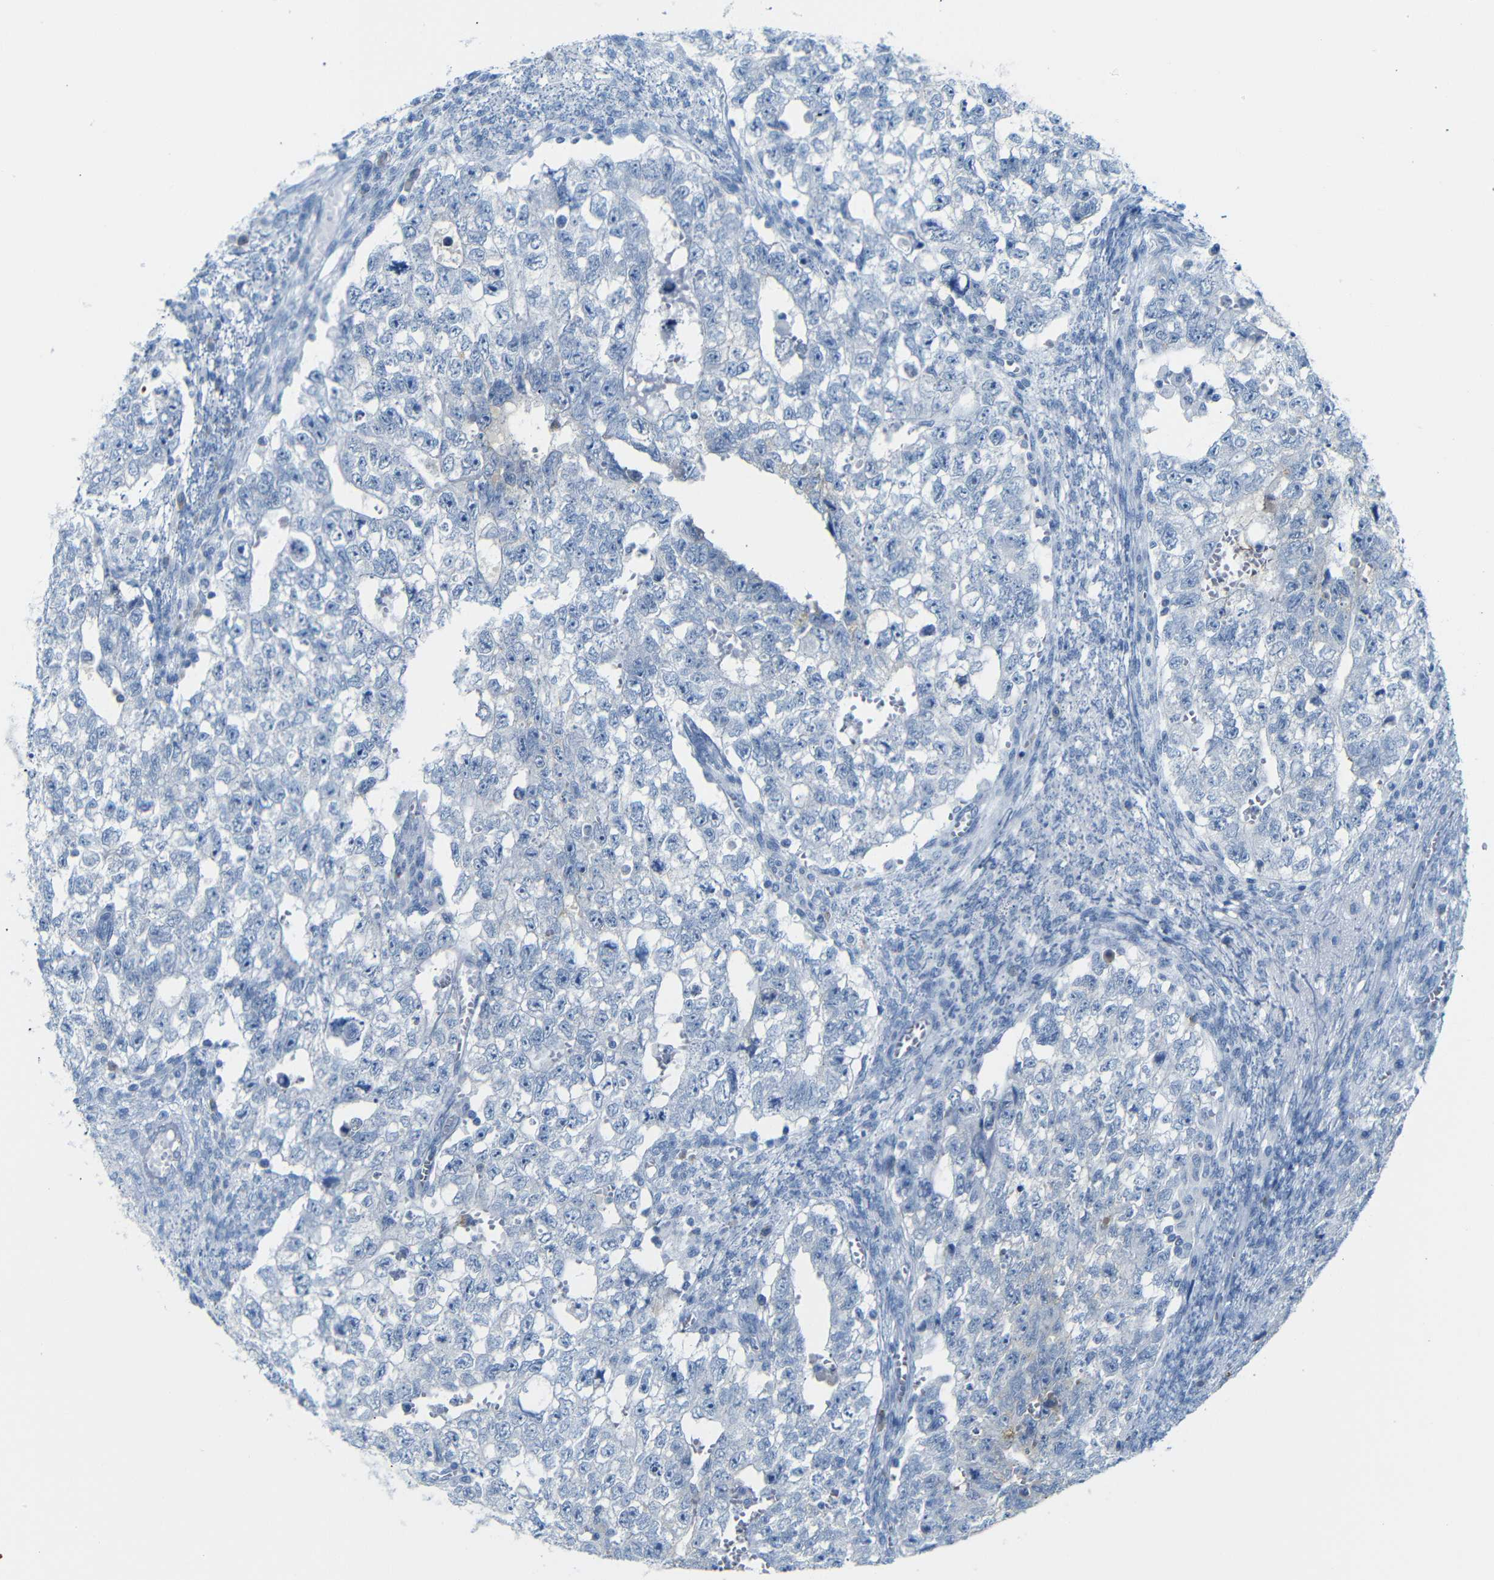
{"staining": {"intensity": "negative", "quantity": "none", "location": "none"}, "tissue": "testis cancer", "cell_type": "Tumor cells", "image_type": "cancer", "snomed": [{"axis": "morphology", "description": "Seminoma, NOS"}, {"axis": "morphology", "description": "Carcinoma, Embryonal, NOS"}, {"axis": "topography", "description": "Testis"}], "caption": "A micrograph of testis embryonal carcinoma stained for a protein exhibits no brown staining in tumor cells. (Stains: DAB IHC with hematoxylin counter stain, Microscopy: brightfield microscopy at high magnification).", "gene": "FCRL1", "patient": {"sex": "male", "age": 38}}